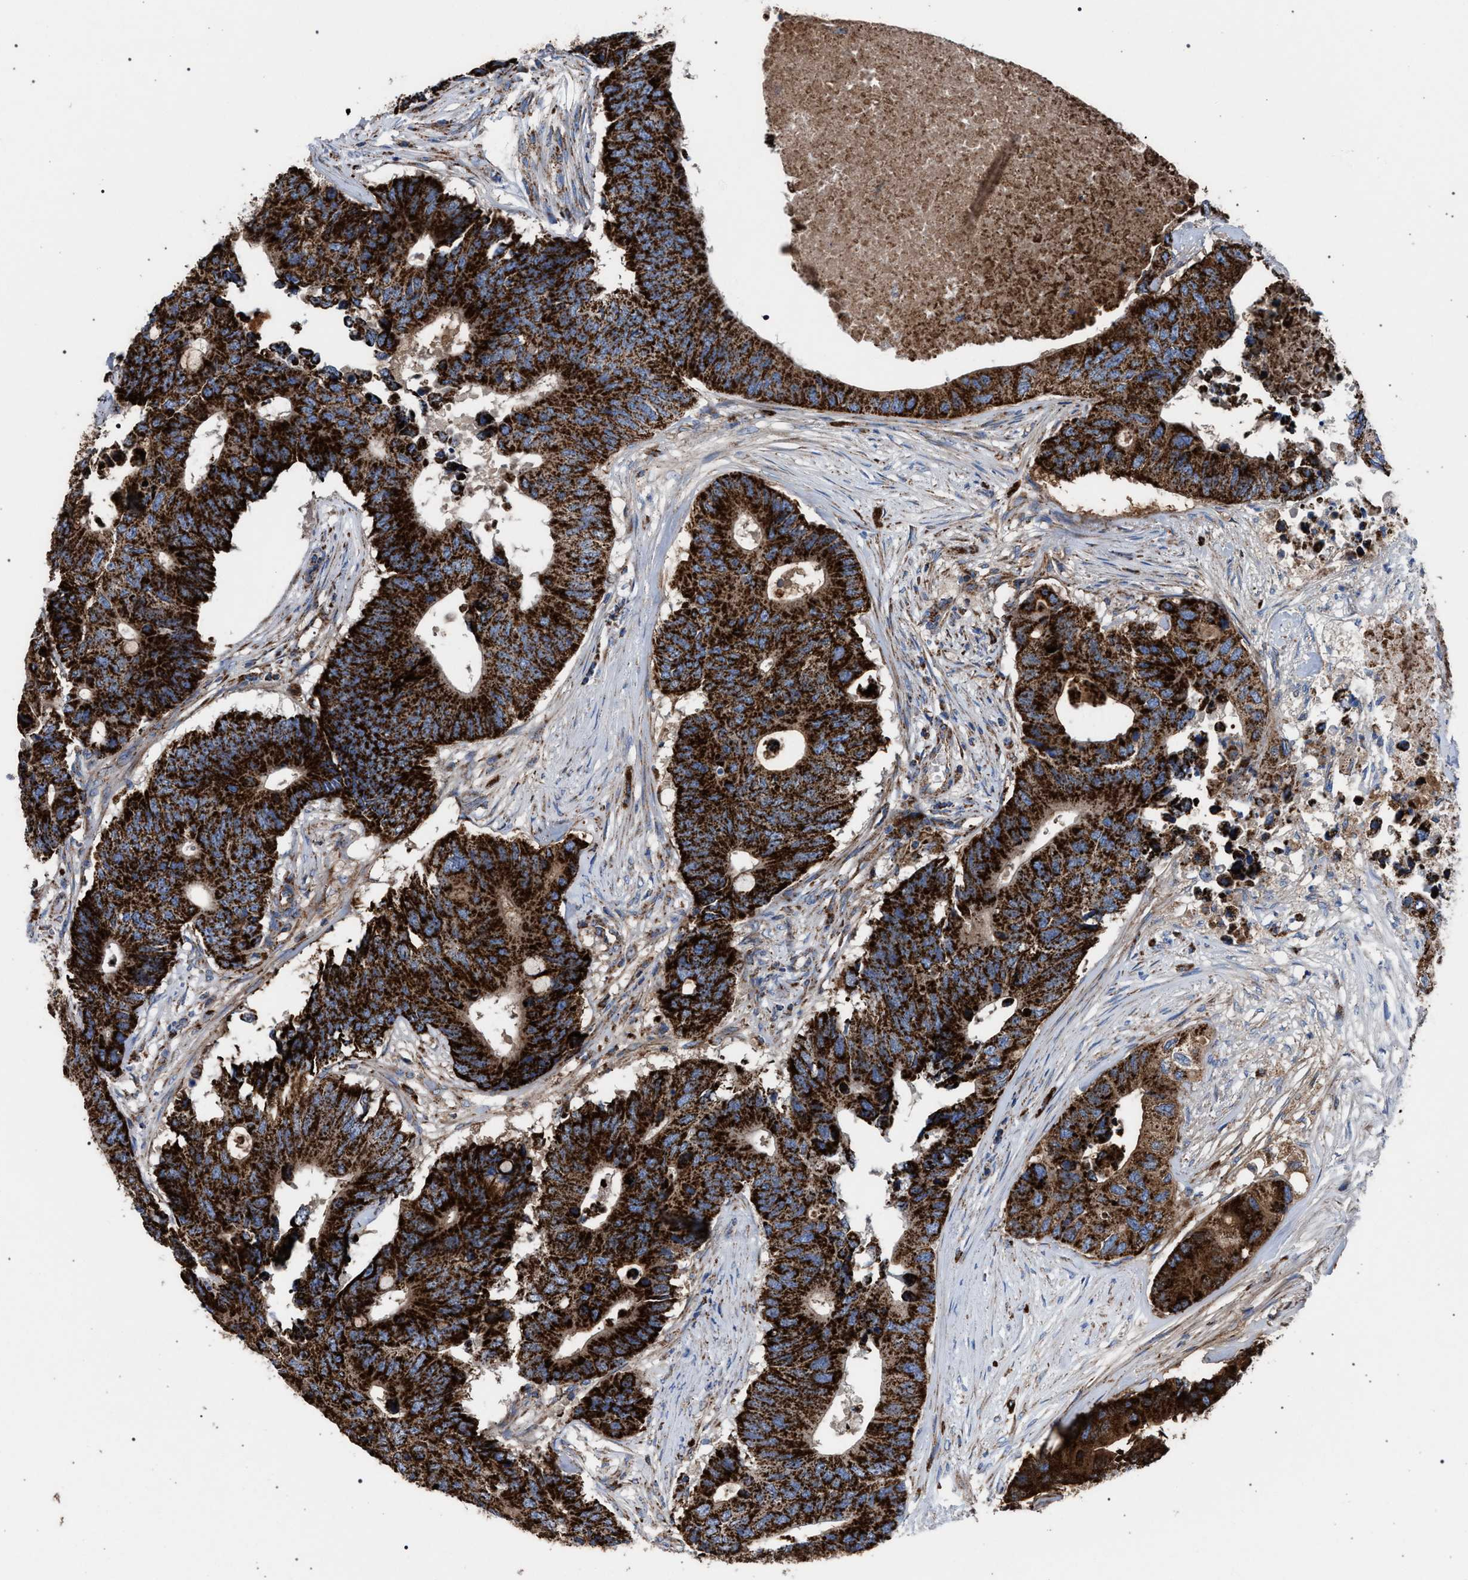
{"staining": {"intensity": "strong", "quantity": ">75%", "location": "cytoplasmic/membranous"}, "tissue": "colorectal cancer", "cell_type": "Tumor cells", "image_type": "cancer", "snomed": [{"axis": "morphology", "description": "Adenocarcinoma, NOS"}, {"axis": "topography", "description": "Colon"}], "caption": "The photomicrograph shows staining of adenocarcinoma (colorectal), revealing strong cytoplasmic/membranous protein expression (brown color) within tumor cells. Immunohistochemistry stains the protein of interest in brown and the nuclei are stained blue.", "gene": "VPS13A", "patient": {"sex": "male", "age": 71}}